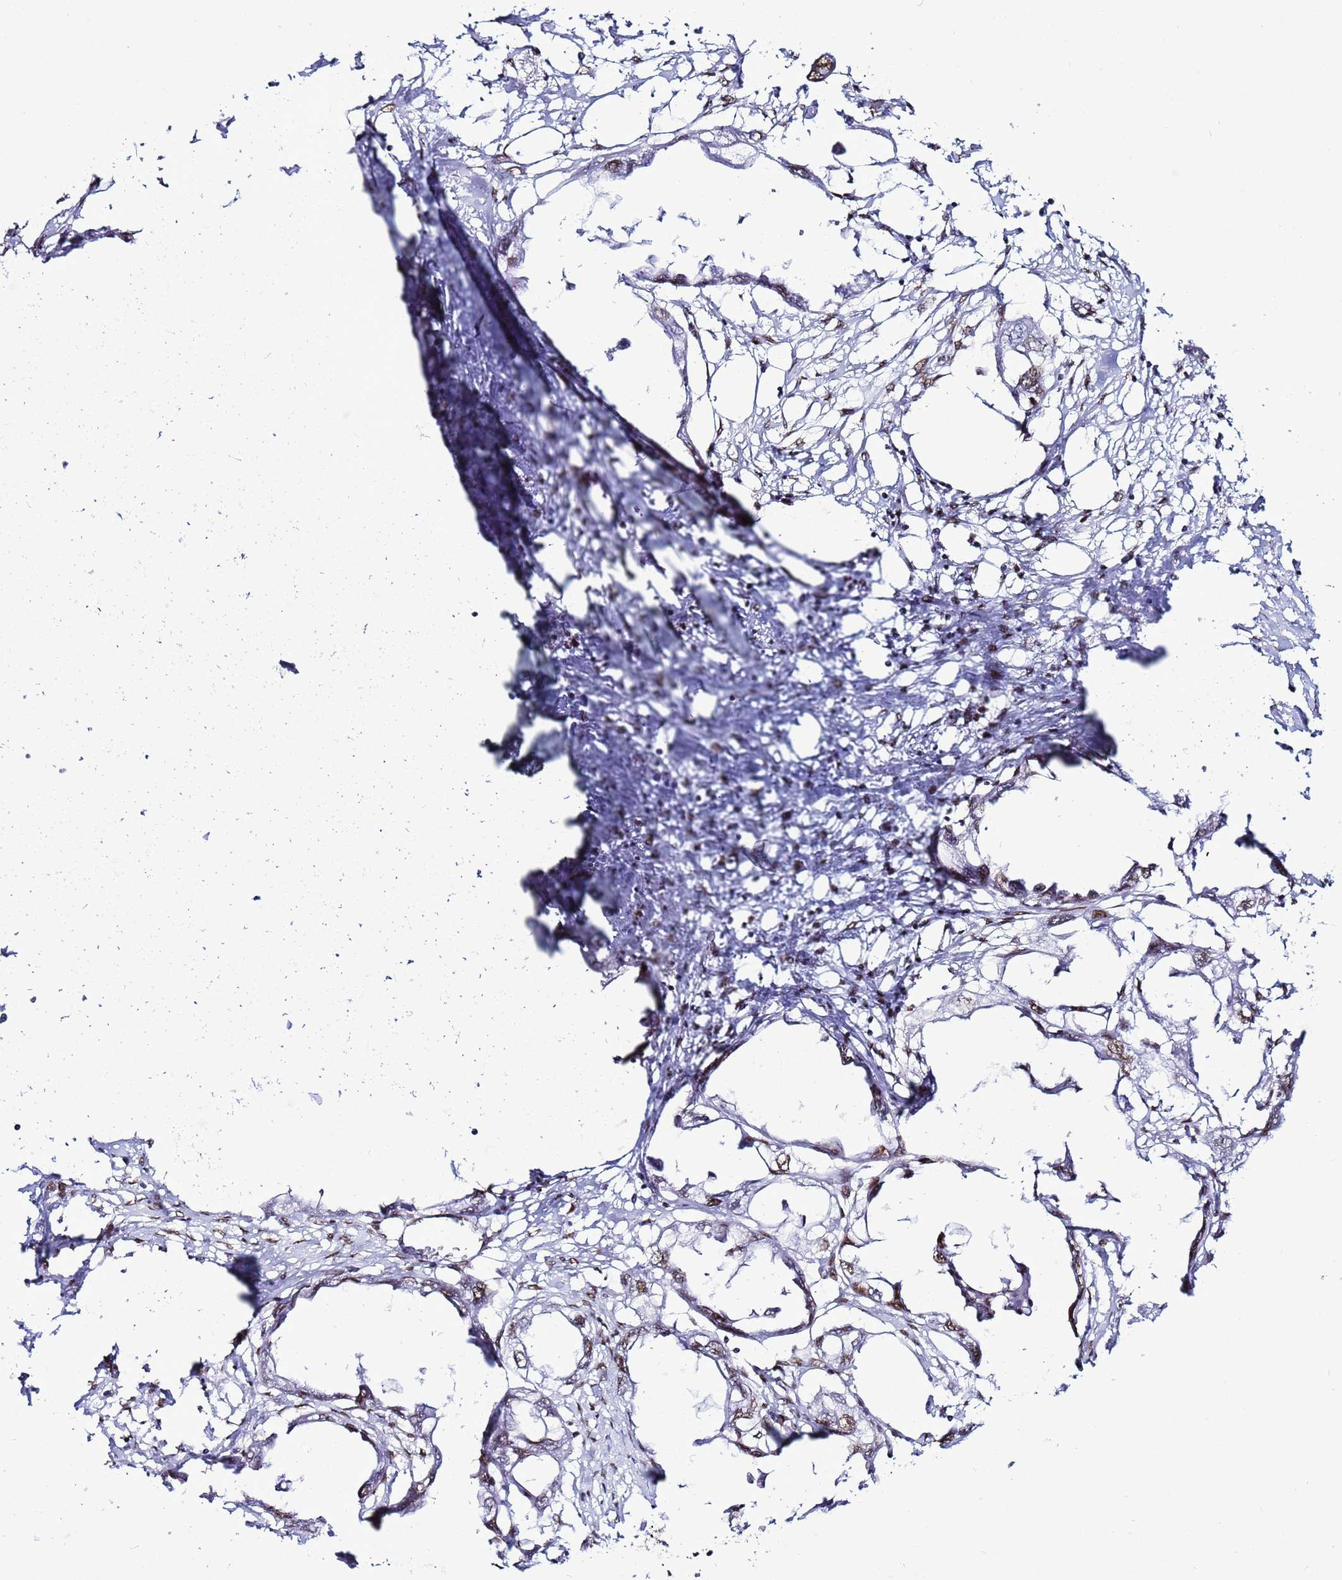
{"staining": {"intensity": "weak", "quantity": ">75%", "location": "nuclear"}, "tissue": "endometrial cancer", "cell_type": "Tumor cells", "image_type": "cancer", "snomed": [{"axis": "morphology", "description": "Adenocarcinoma, NOS"}, {"axis": "morphology", "description": "Adenocarcinoma, metastatic, NOS"}, {"axis": "topography", "description": "Adipose tissue"}, {"axis": "topography", "description": "Endometrium"}], "caption": "A histopathology image of endometrial cancer (metastatic adenocarcinoma) stained for a protein demonstrates weak nuclear brown staining in tumor cells. The staining was performed using DAB (3,3'-diaminobenzidine), with brown indicating positive protein expression. Nuclei are stained blue with hematoxylin.", "gene": "RALY", "patient": {"sex": "female", "age": 67}}